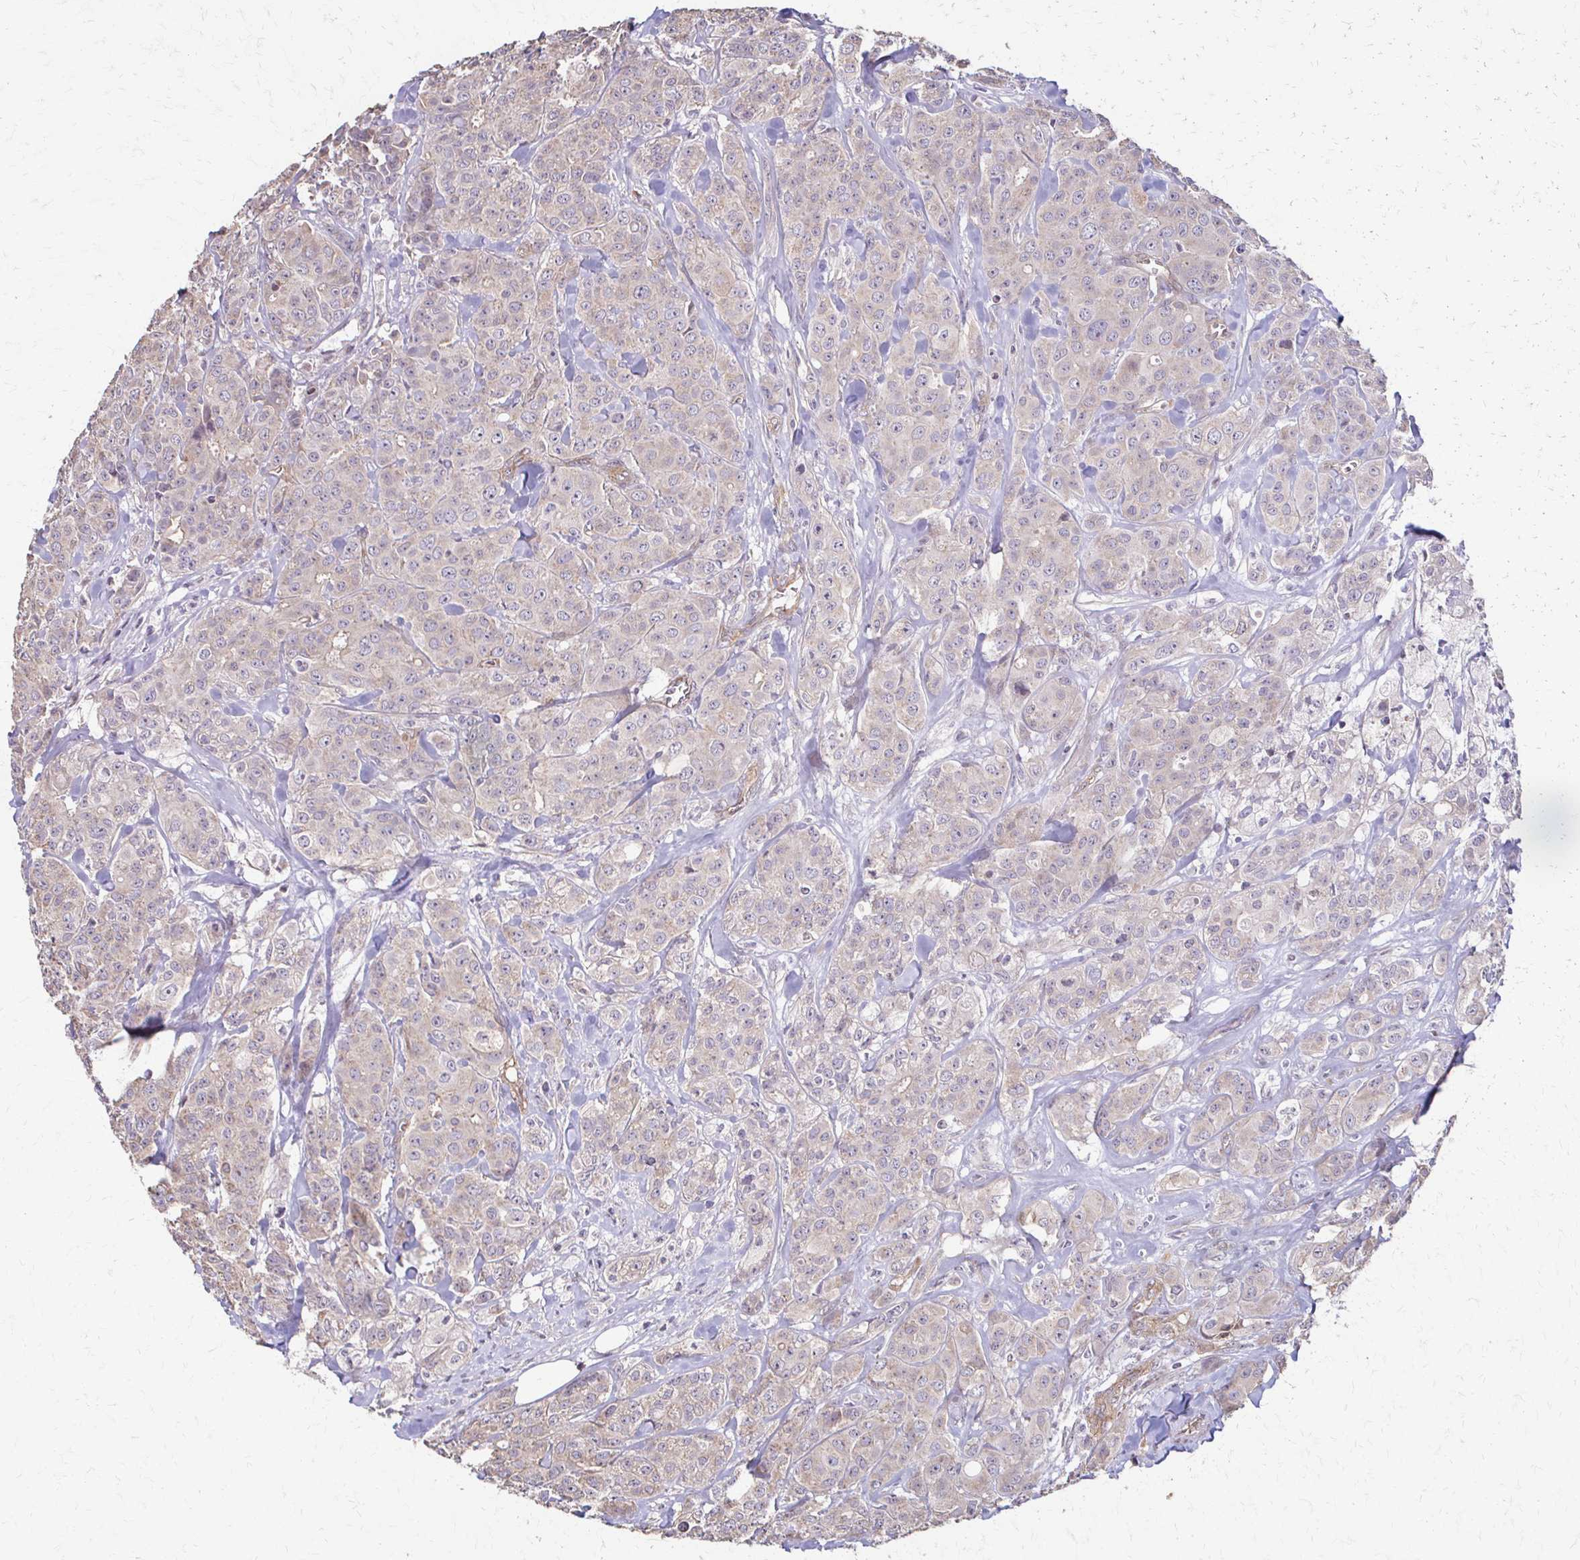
{"staining": {"intensity": "weak", "quantity": "<25%", "location": "cytoplasmic/membranous"}, "tissue": "breast cancer", "cell_type": "Tumor cells", "image_type": "cancer", "snomed": [{"axis": "morphology", "description": "Normal tissue, NOS"}, {"axis": "morphology", "description": "Duct carcinoma"}, {"axis": "topography", "description": "Breast"}], "caption": "High magnification brightfield microscopy of breast cancer (invasive ductal carcinoma) stained with DAB (brown) and counterstained with hematoxylin (blue): tumor cells show no significant staining. (DAB (3,3'-diaminobenzidine) immunohistochemistry (IHC) visualized using brightfield microscopy, high magnification).", "gene": "IL18BP", "patient": {"sex": "female", "age": 43}}